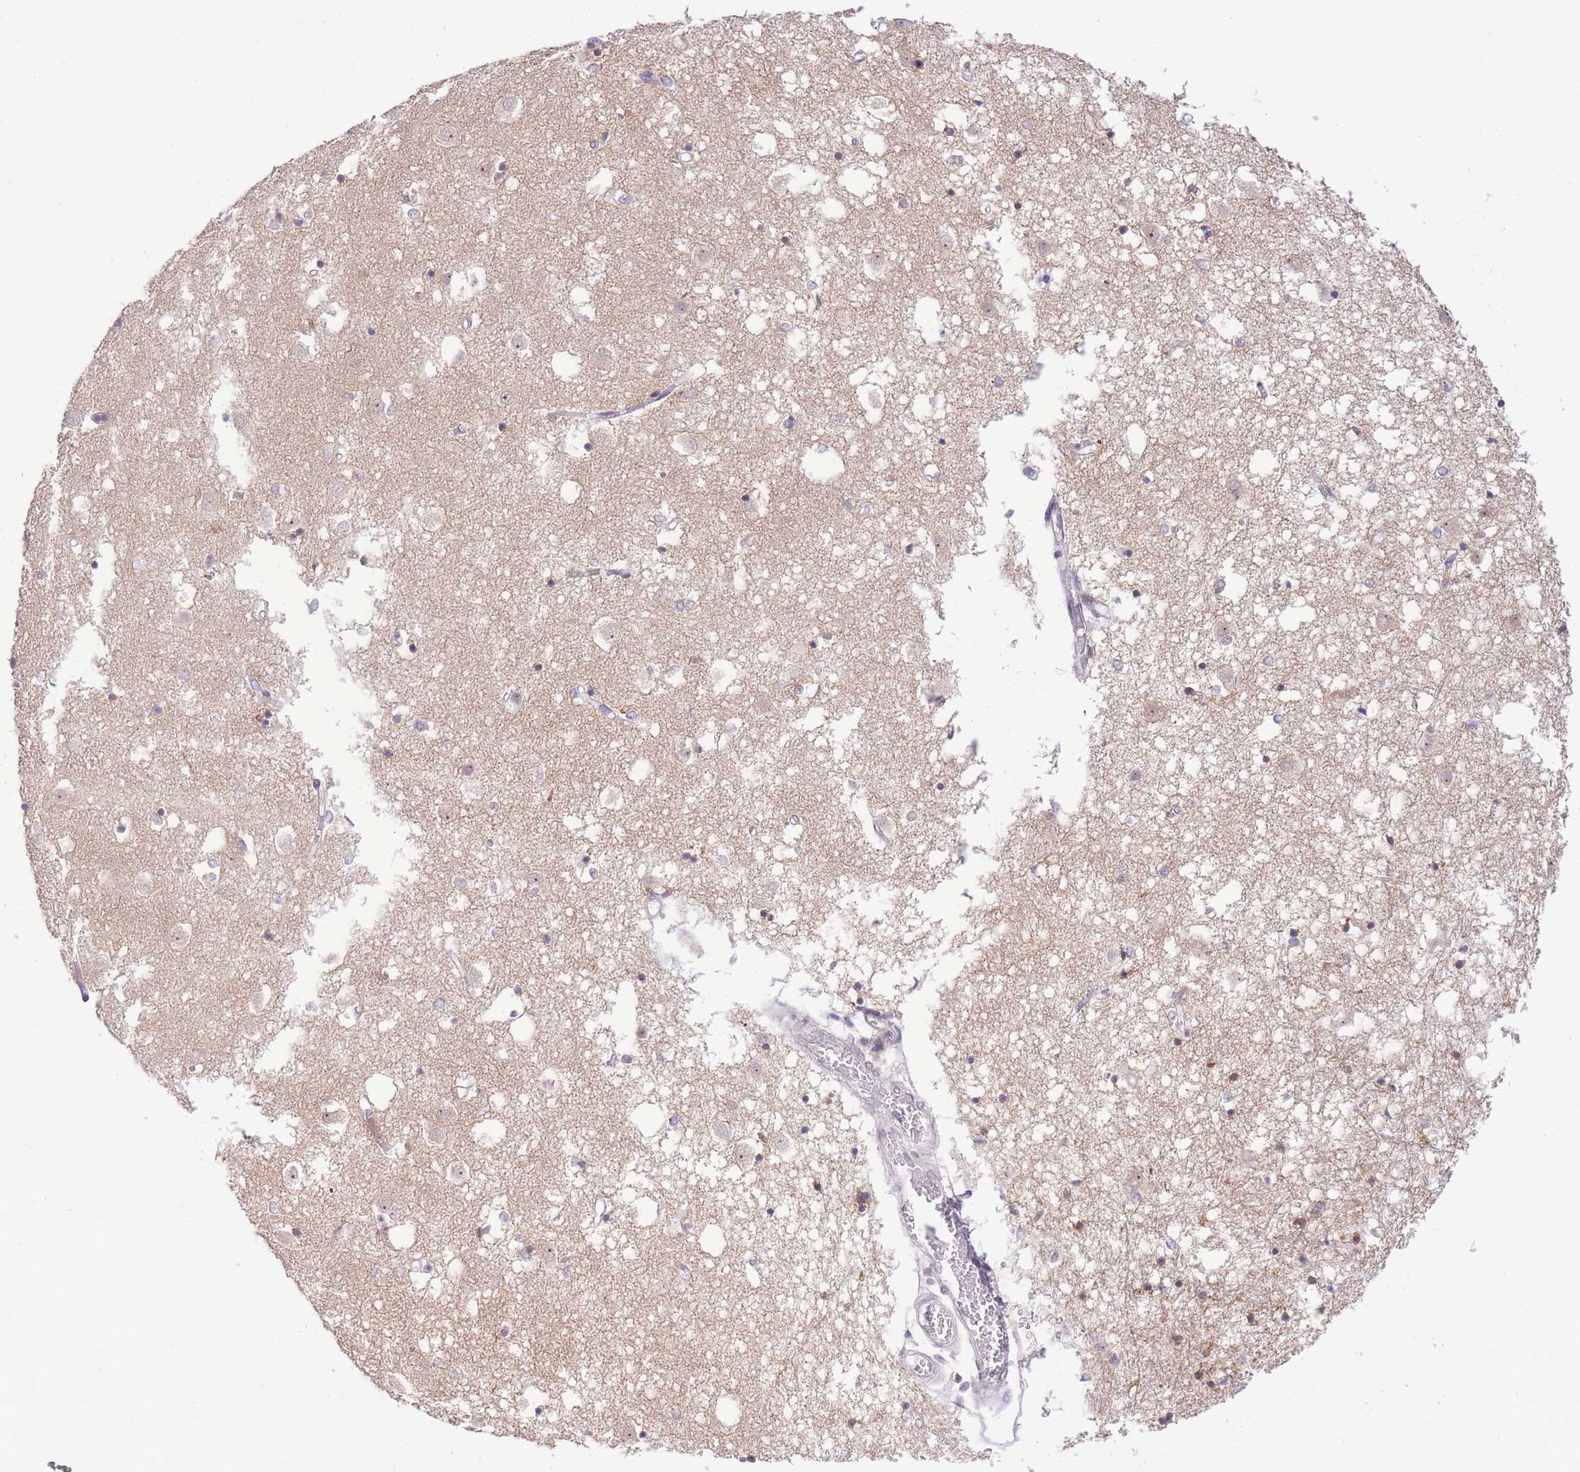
{"staining": {"intensity": "negative", "quantity": "none", "location": "none"}, "tissue": "caudate", "cell_type": "Glial cells", "image_type": "normal", "snomed": [{"axis": "morphology", "description": "Normal tissue, NOS"}, {"axis": "topography", "description": "Lateral ventricle wall"}], "caption": "Immunohistochemistry photomicrograph of normal human caudate stained for a protein (brown), which displays no expression in glial cells.", "gene": "STK39", "patient": {"sex": "male", "age": 70}}